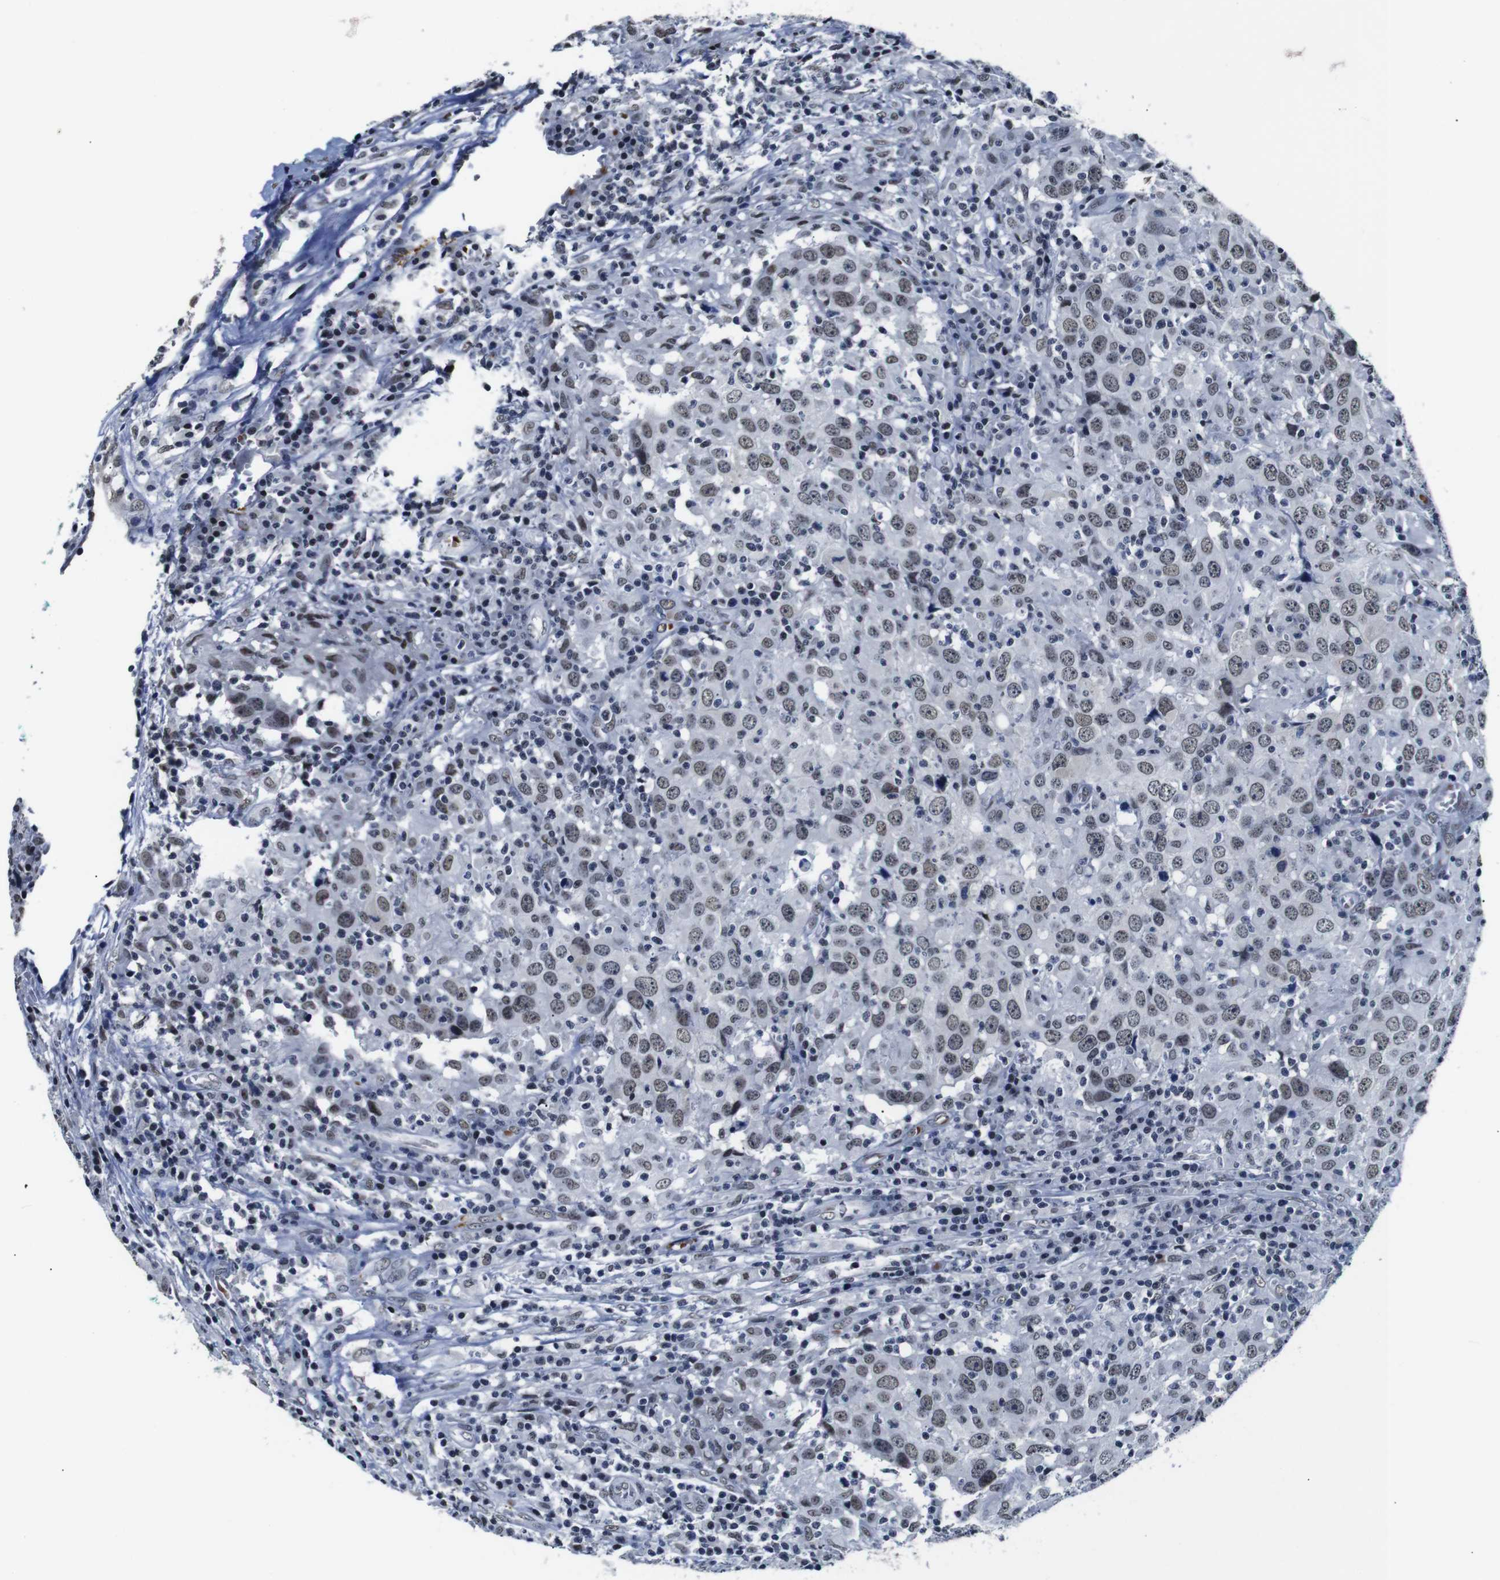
{"staining": {"intensity": "weak", "quantity": "25%-75%", "location": "nuclear"}, "tissue": "head and neck cancer", "cell_type": "Tumor cells", "image_type": "cancer", "snomed": [{"axis": "morphology", "description": "Adenocarcinoma, NOS"}, {"axis": "topography", "description": "Salivary gland"}, {"axis": "topography", "description": "Head-Neck"}], "caption": "IHC (DAB (3,3'-diaminobenzidine)) staining of adenocarcinoma (head and neck) displays weak nuclear protein positivity in about 25%-75% of tumor cells.", "gene": "ILDR2", "patient": {"sex": "female", "age": 65}}